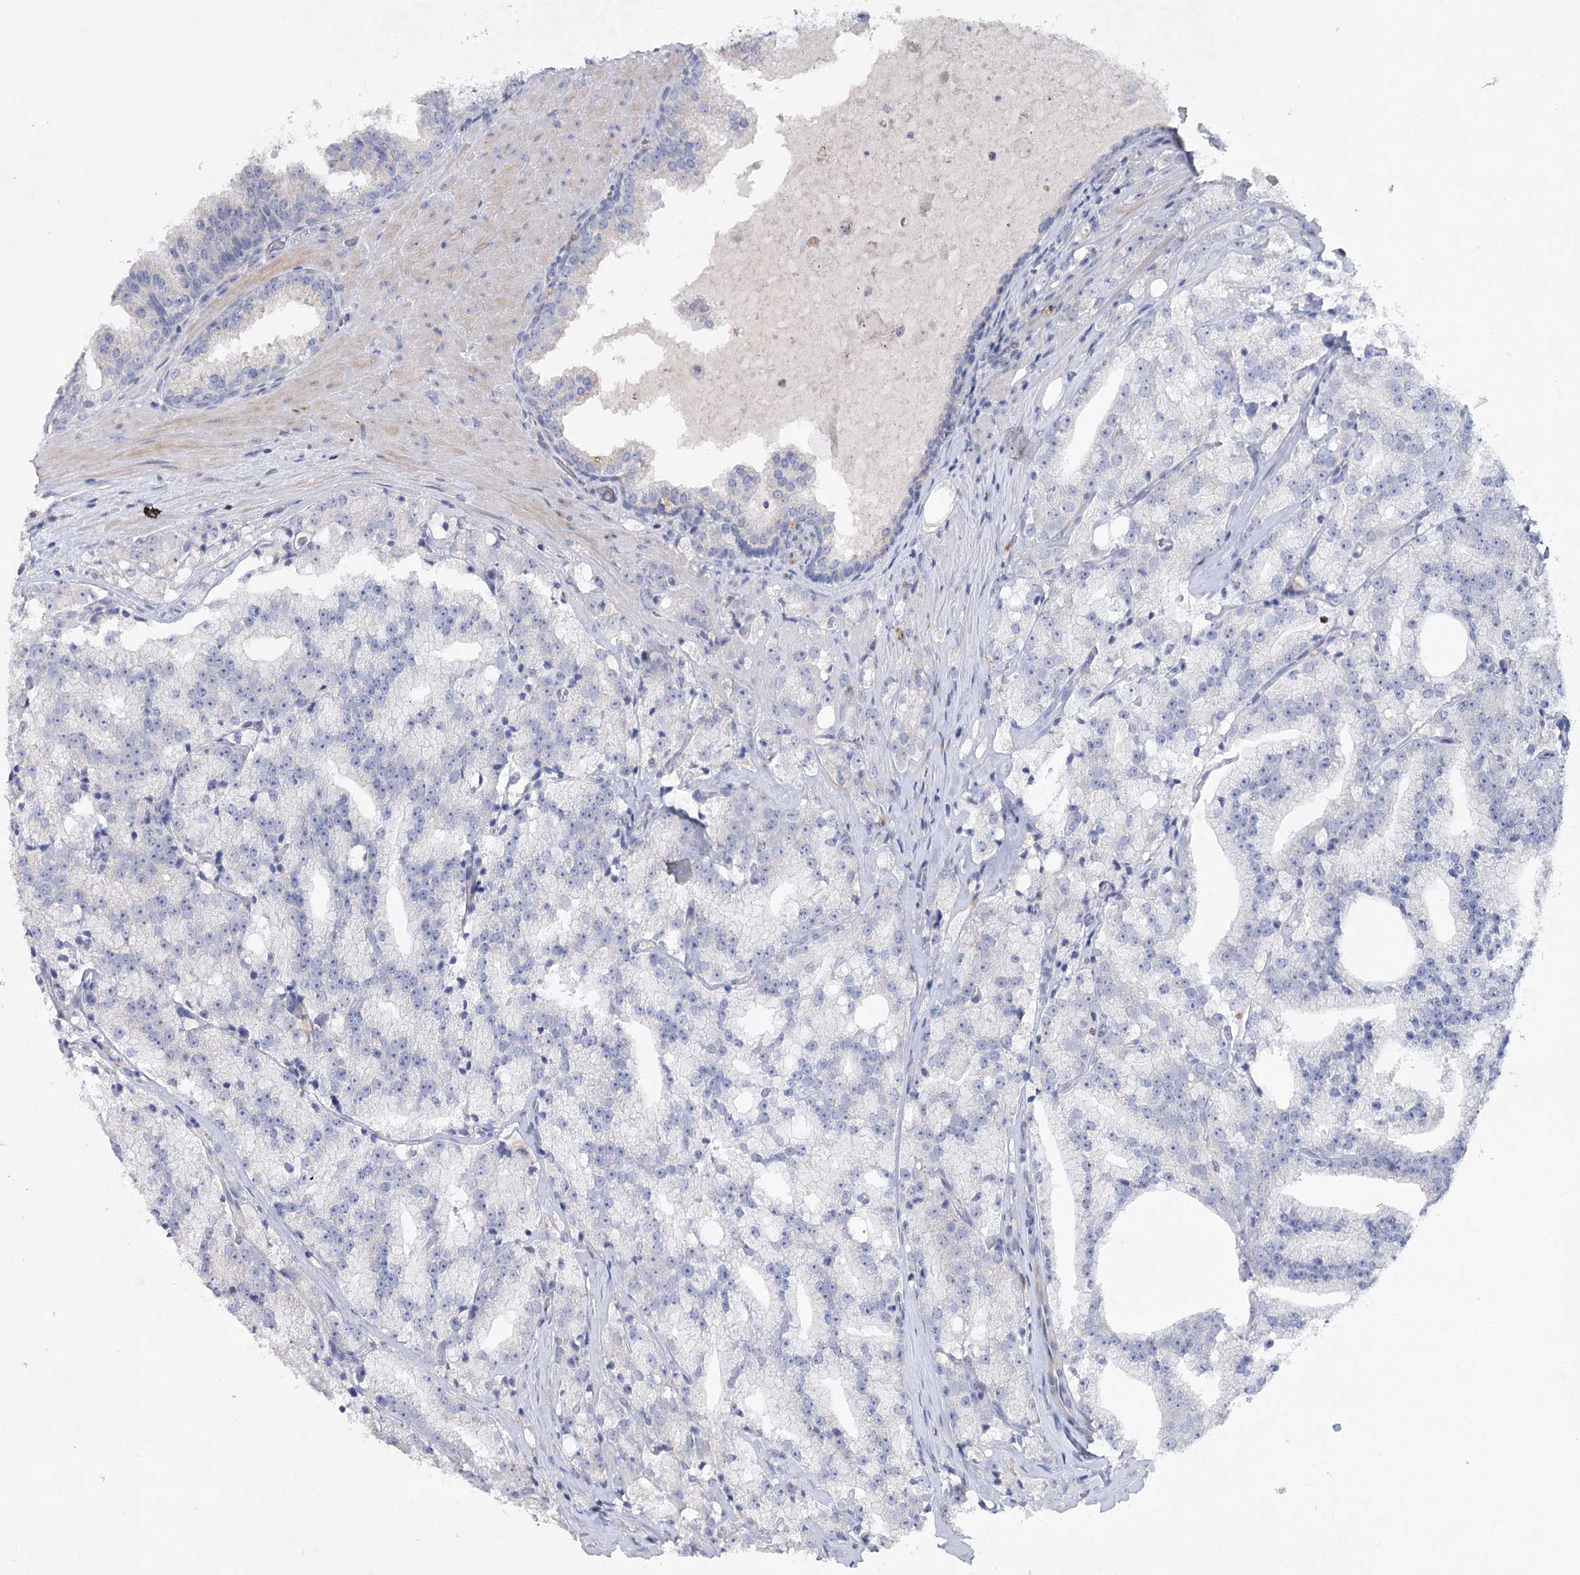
{"staining": {"intensity": "negative", "quantity": "none", "location": "none"}, "tissue": "prostate cancer", "cell_type": "Tumor cells", "image_type": "cancer", "snomed": [{"axis": "morphology", "description": "Adenocarcinoma, High grade"}, {"axis": "topography", "description": "Prostate"}], "caption": "There is no significant expression in tumor cells of high-grade adenocarcinoma (prostate).", "gene": "MAP3K13", "patient": {"sex": "male", "age": 64}}